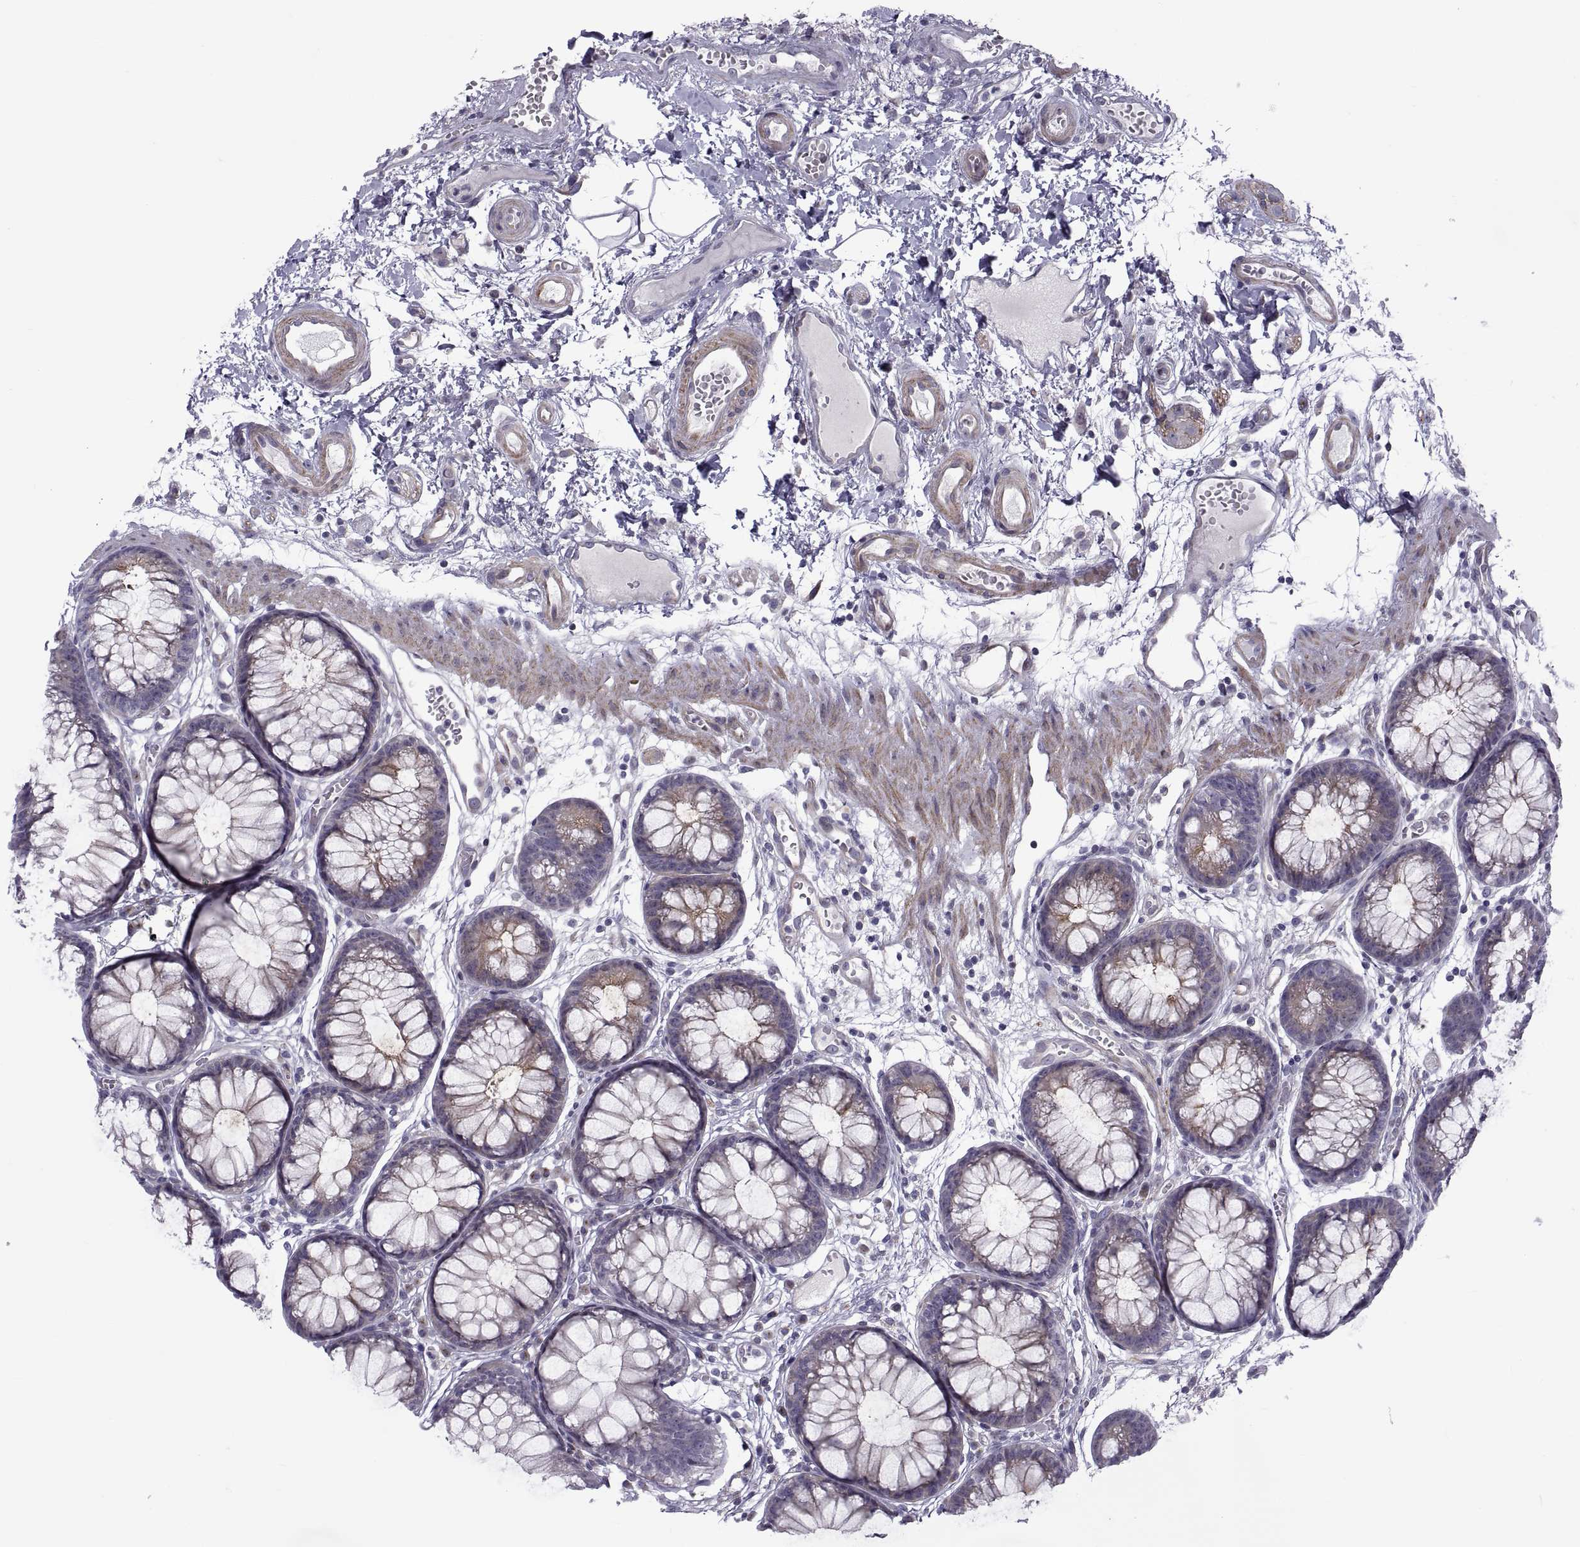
{"staining": {"intensity": "negative", "quantity": "none", "location": "none"}, "tissue": "colon", "cell_type": "Endothelial cells", "image_type": "normal", "snomed": [{"axis": "morphology", "description": "Normal tissue, NOS"}, {"axis": "morphology", "description": "Adenocarcinoma, NOS"}, {"axis": "topography", "description": "Colon"}], "caption": "Immunohistochemical staining of normal human colon exhibits no significant positivity in endothelial cells. The staining was performed using DAB to visualize the protein expression in brown, while the nuclei were stained in blue with hematoxylin (Magnification: 20x).", "gene": "TMEM158", "patient": {"sex": "male", "age": 65}}